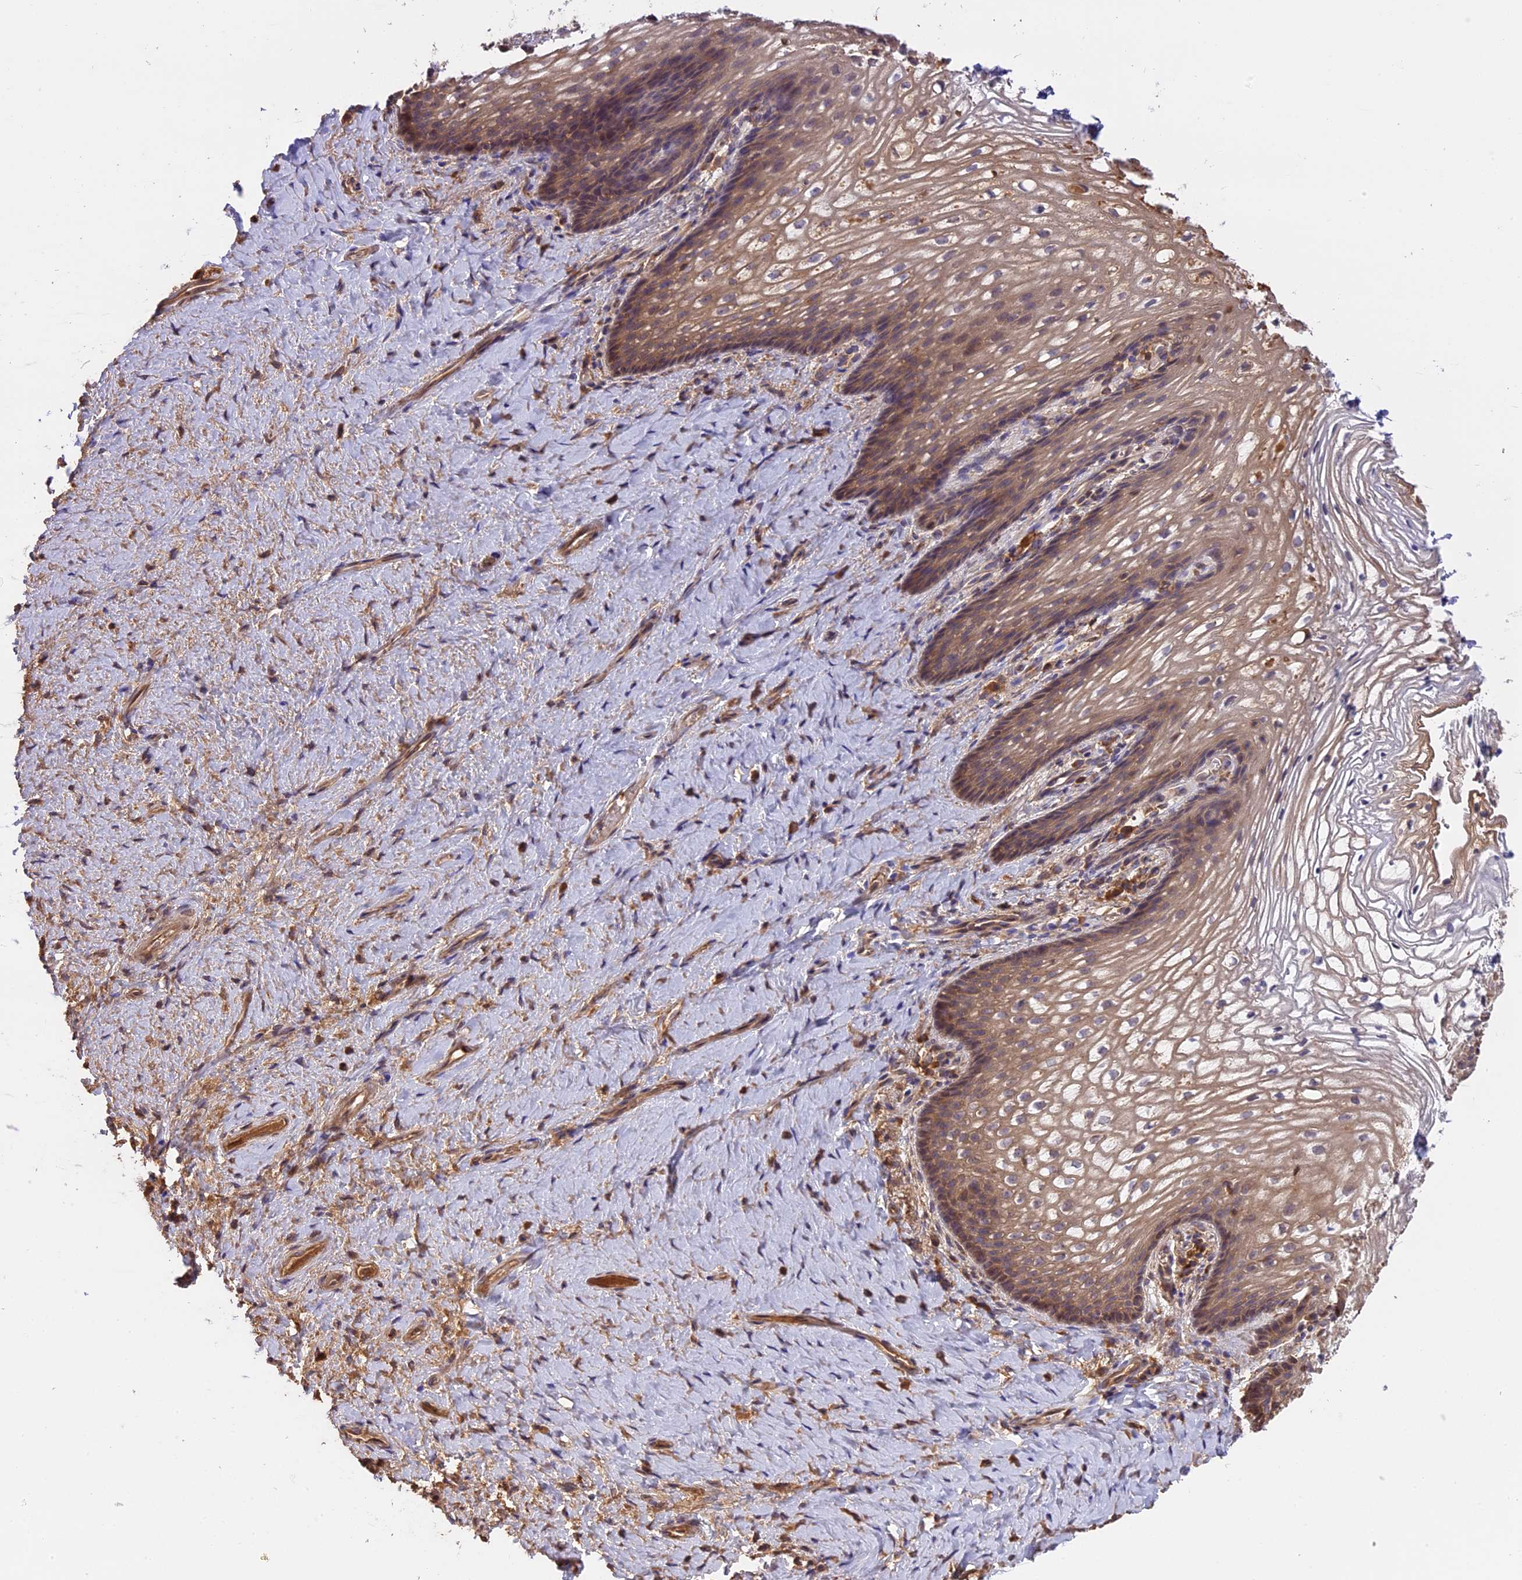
{"staining": {"intensity": "moderate", "quantity": ">75%", "location": "cytoplasmic/membranous"}, "tissue": "vagina", "cell_type": "Squamous epithelial cells", "image_type": "normal", "snomed": [{"axis": "morphology", "description": "Normal tissue, NOS"}, {"axis": "topography", "description": "Vagina"}], "caption": "IHC image of benign human vagina stained for a protein (brown), which exhibits medium levels of moderate cytoplasmic/membranous positivity in approximately >75% of squamous epithelial cells.", "gene": "SETD6", "patient": {"sex": "female", "age": 60}}